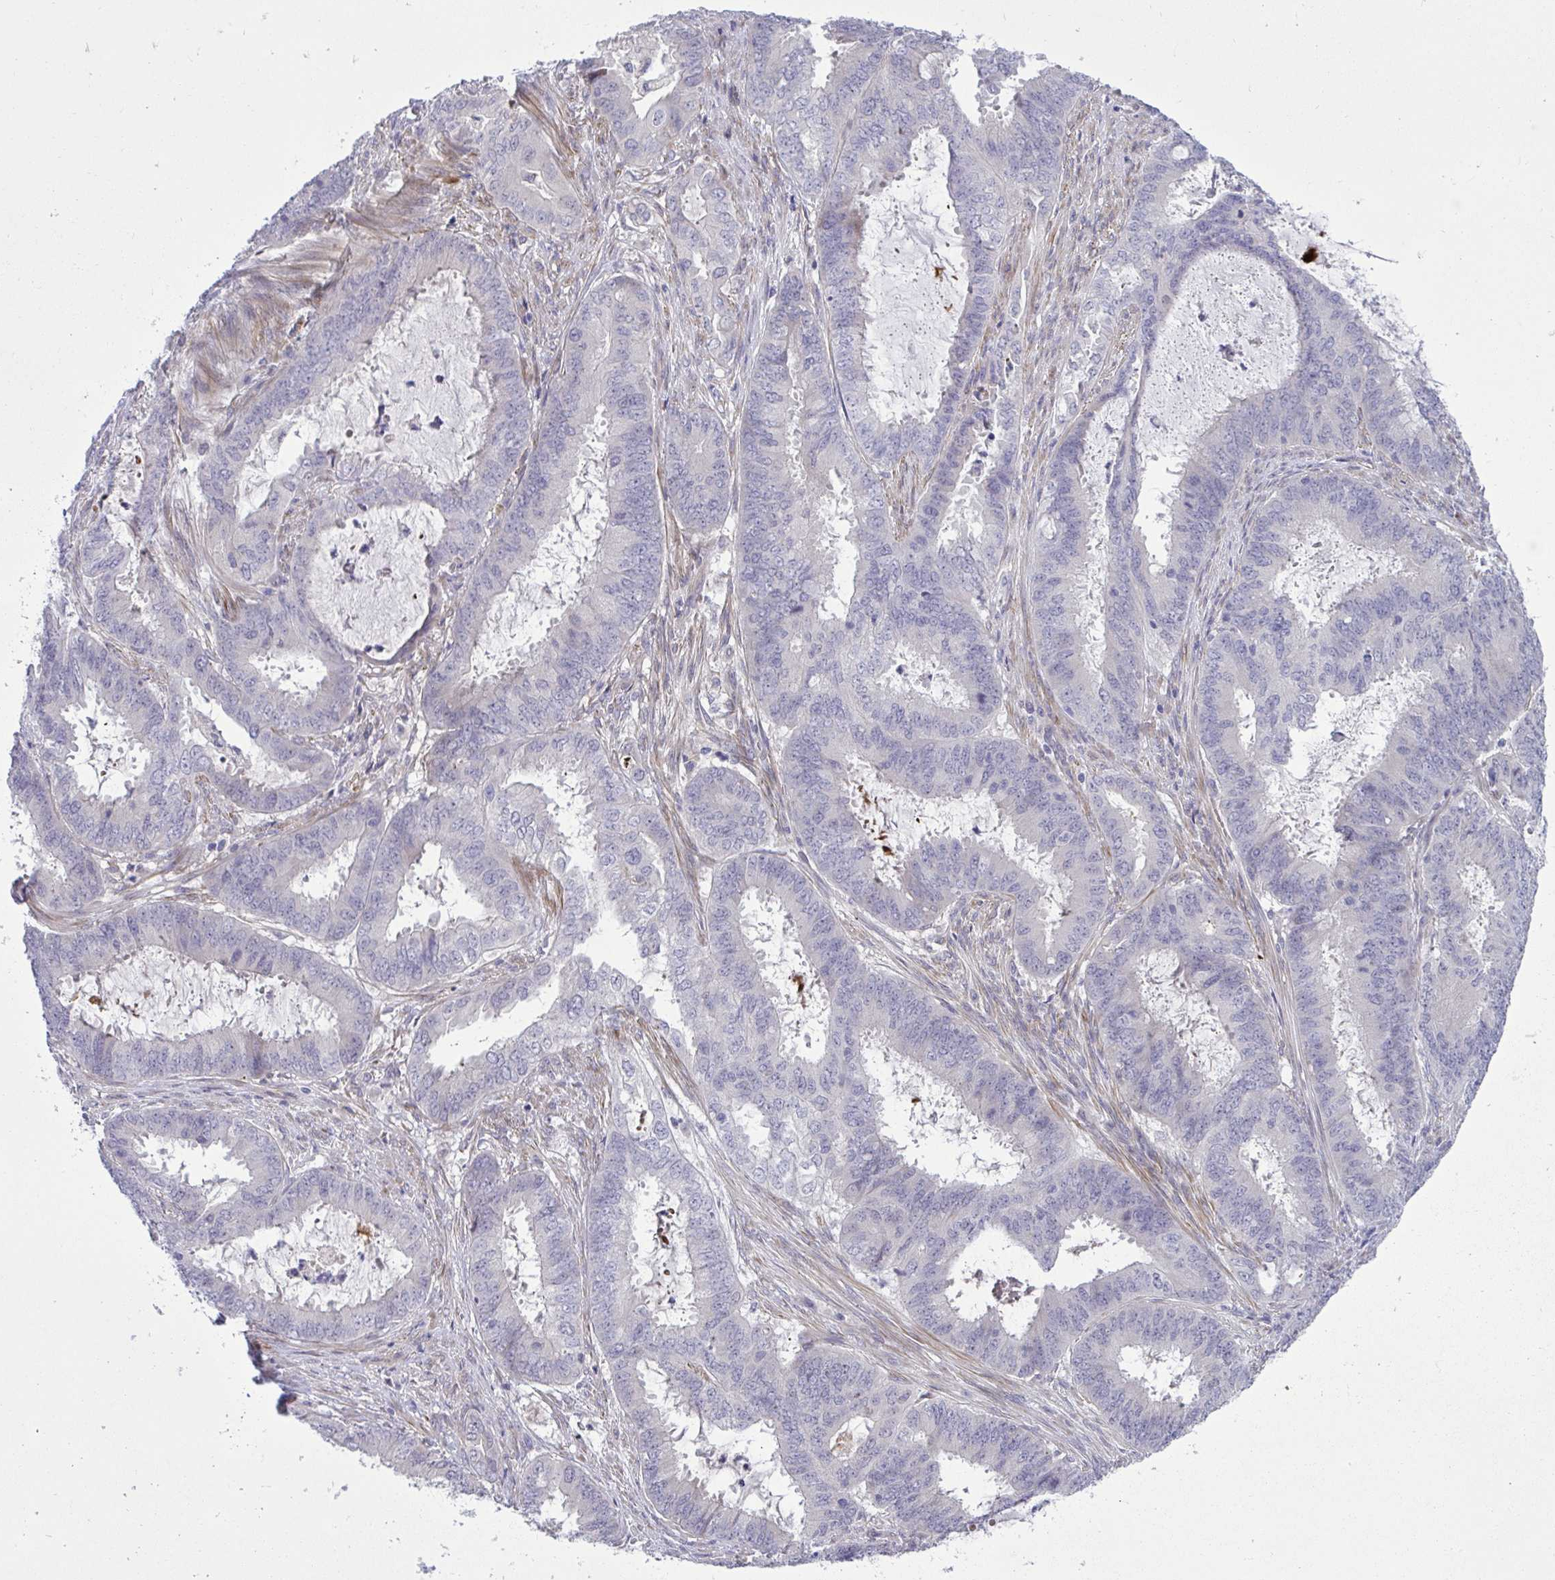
{"staining": {"intensity": "negative", "quantity": "none", "location": "none"}, "tissue": "endometrial cancer", "cell_type": "Tumor cells", "image_type": "cancer", "snomed": [{"axis": "morphology", "description": "Adenocarcinoma, NOS"}, {"axis": "topography", "description": "Endometrium"}], "caption": "There is no significant expression in tumor cells of endometrial cancer (adenocarcinoma). Nuclei are stained in blue.", "gene": "HMBOX1", "patient": {"sex": "female", "age": 51}}